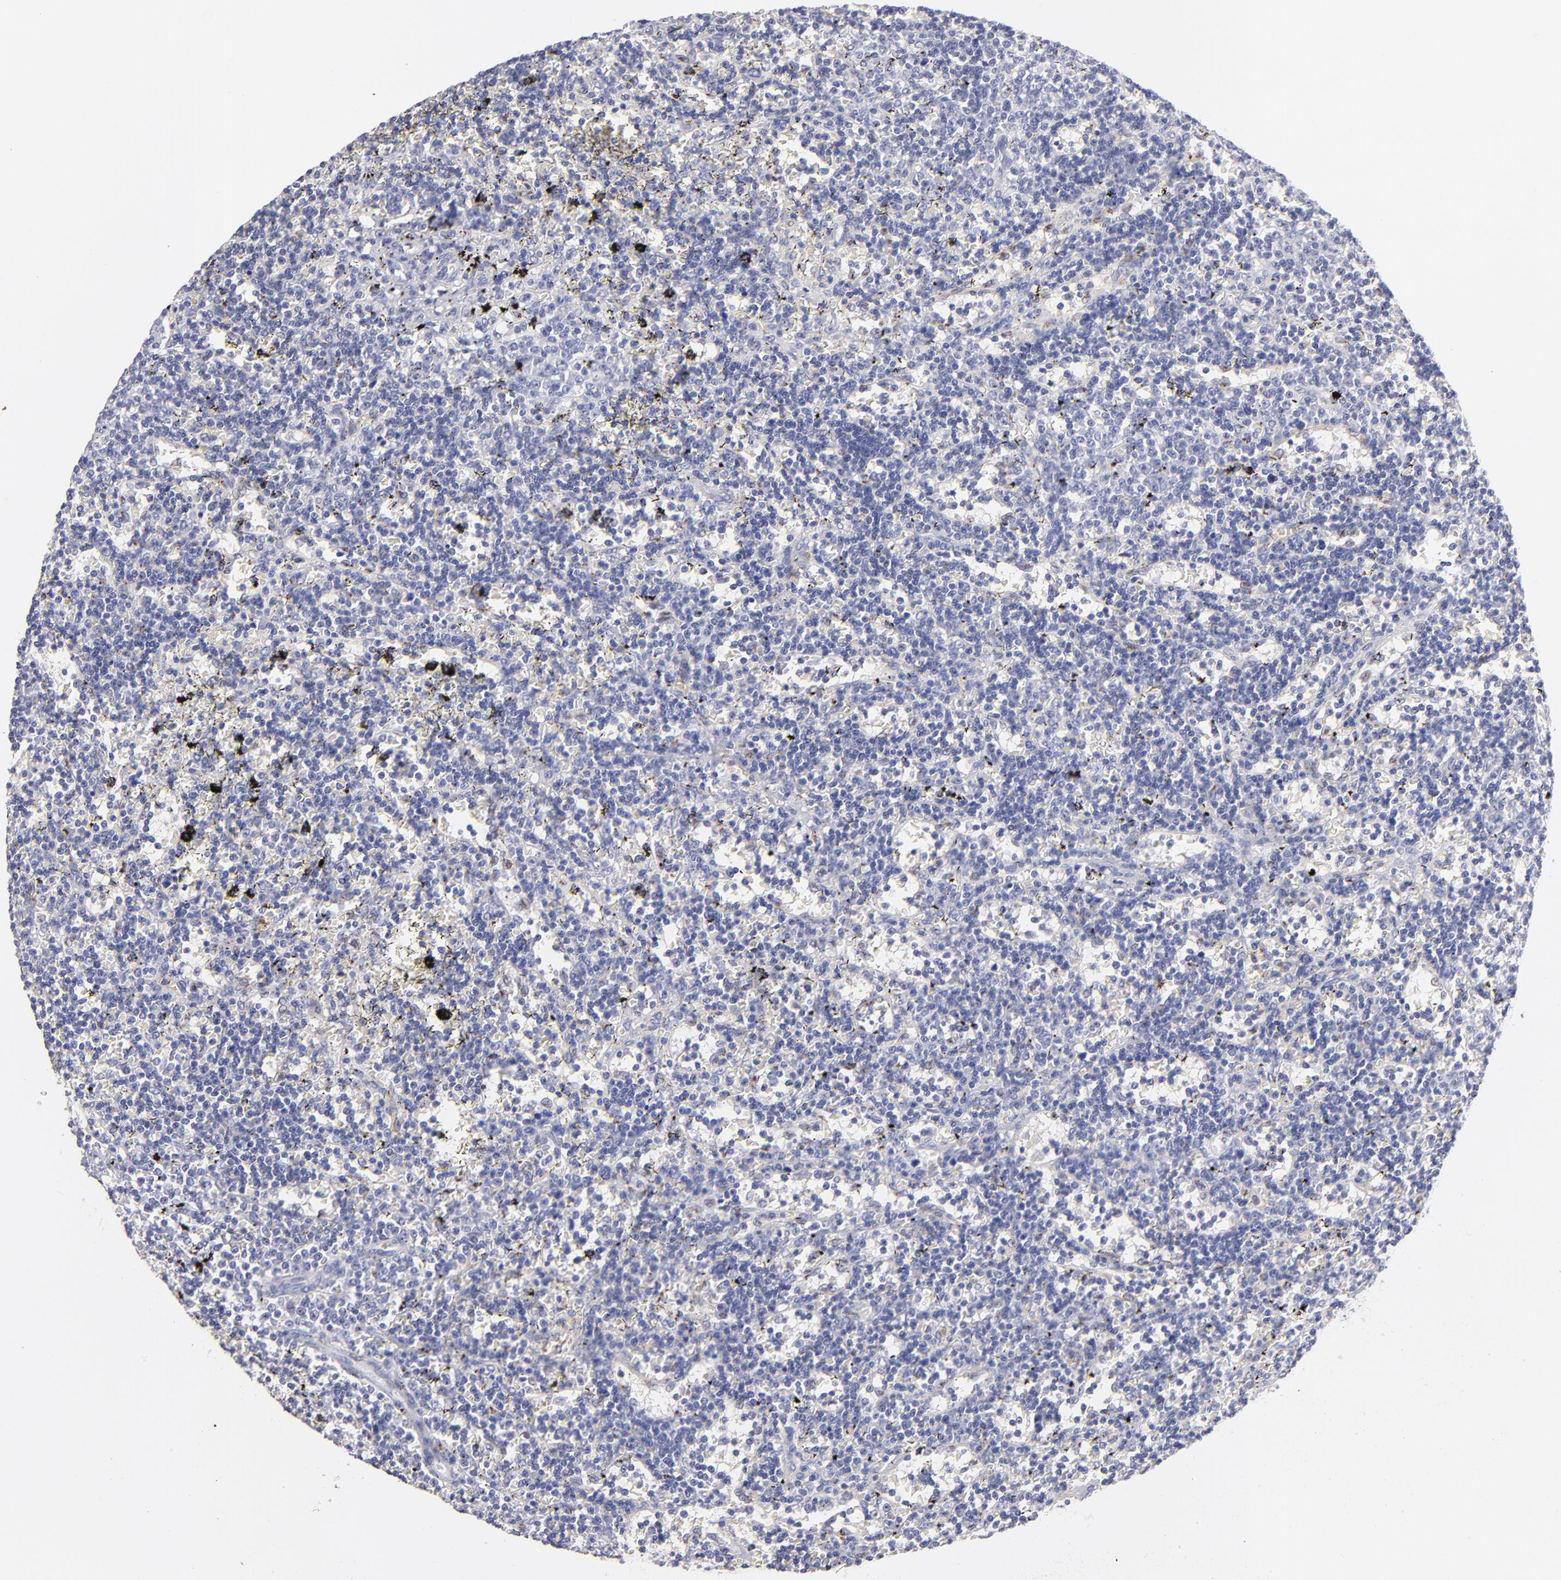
{"staining": {"intensity": "negative", "quantity": "none", "location": "none"}, "tissue": "lymphoma", "cell_type": "Tumor cells", "image_type": "cancer", "snomed": [{"axis": "morphology", "description": "Malignant lymphoma, non-Hodgkin's type, Low grade"}, {"axis": "topography", "description": "Spleen"}], "caption": "This is an IHC micrograph of lymphoma. There is no staining in tumor cells.", "gene": "PLVAP", "patient": {"sex": "male", "age": 60}}